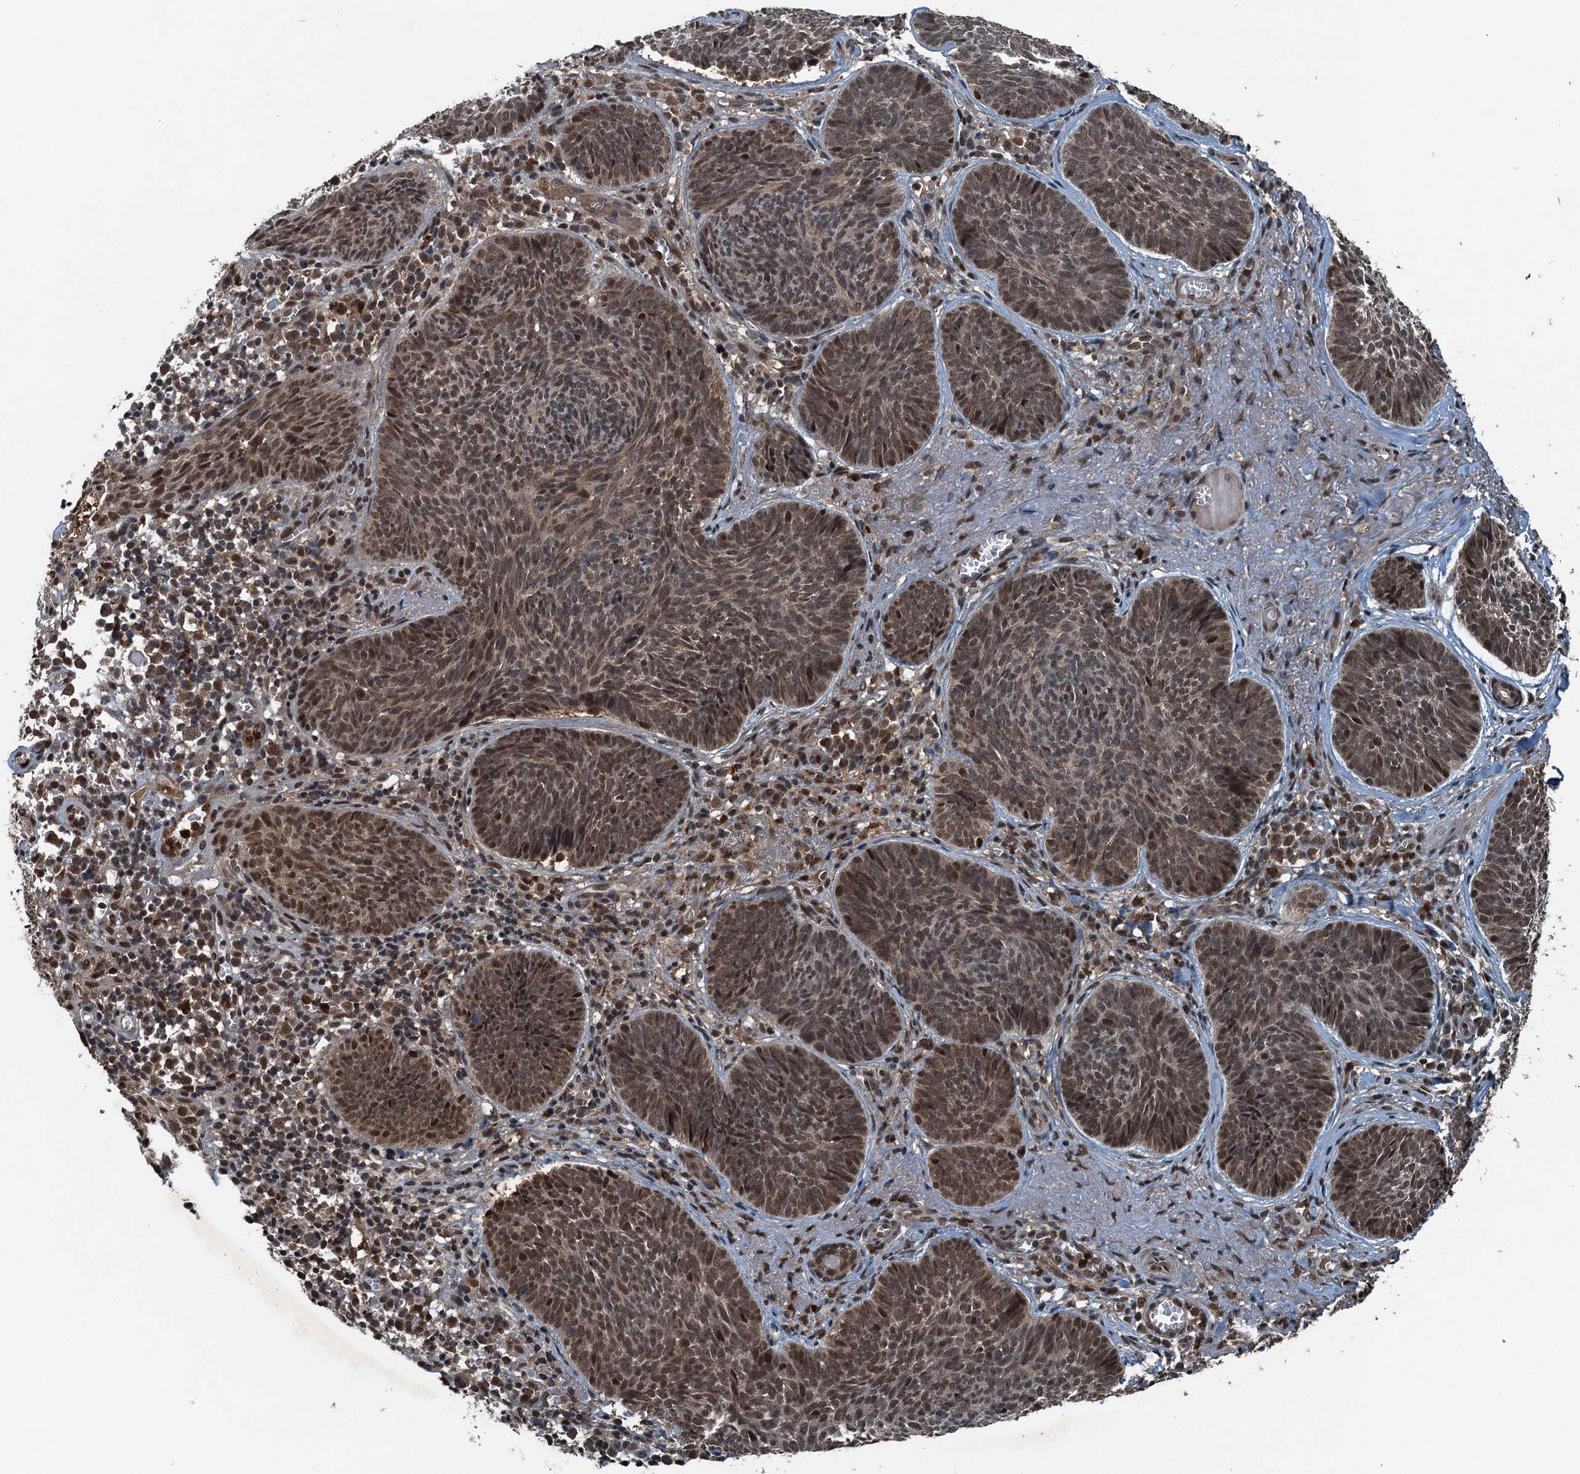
{"staining": {"intensity": "moderate", "quantity": "25%-75%", "location": "nuclear"}, "tissue": "skin cancer", "cell_type": "Tumor cells", "image_type": "cancer", "snomed": [{"axis": "morphology", "description": "Basal cell carcinoma"}, {"axis": "topography", "description": "Skin"}], "caption": "Human basal cell carcinoma (skin) stained for a protein (brown) reveals moderate nuclear positive expression in approximately 25%-75% of tumor cells.", "gene": "UBXN6", "patient": {"sex": "female", "age": 74}}